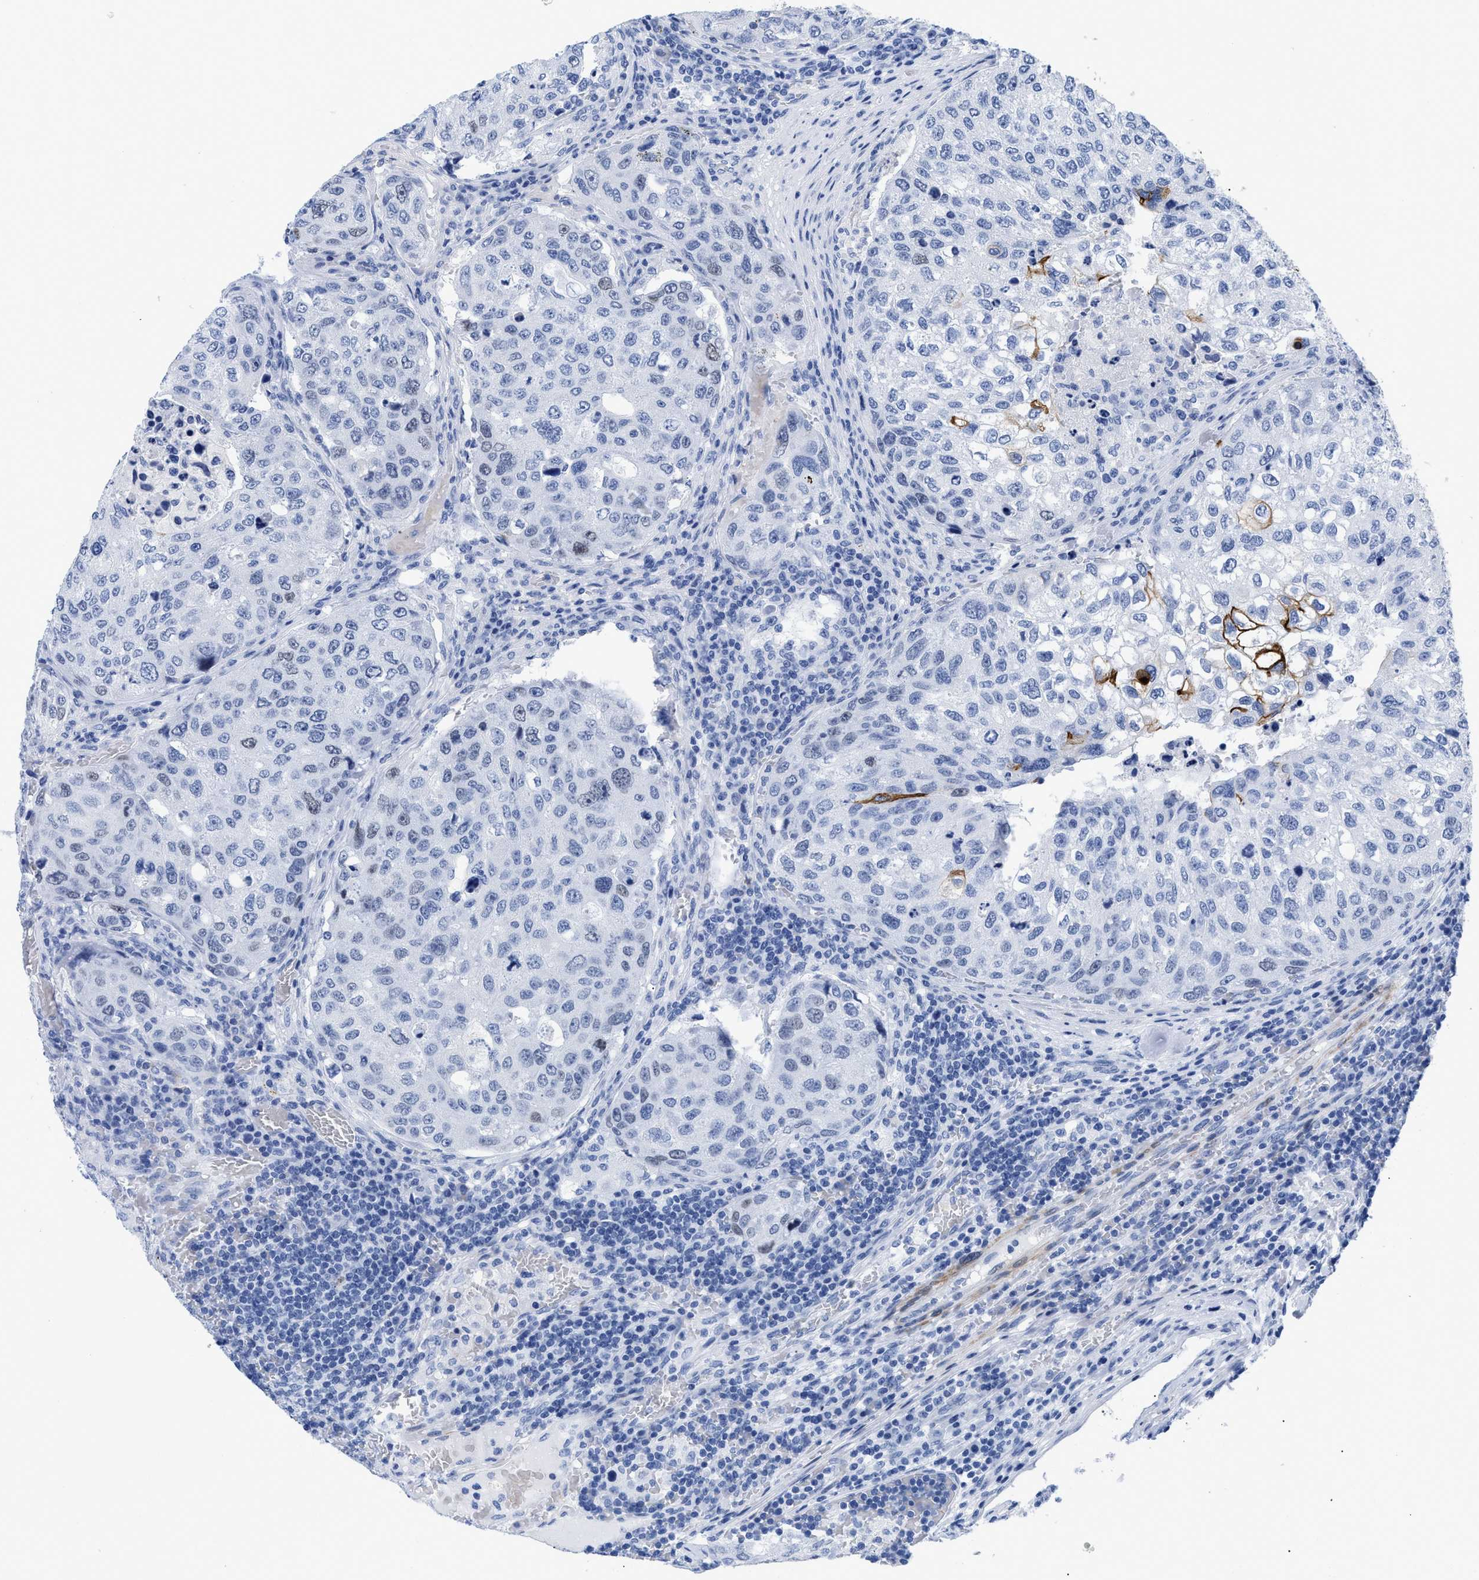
{"staining": {"intensity": "strong", "quantity": "<25%", "location": "cytoplasmic/membranous"}, "tissue": "urothelial cancer", "cell_type": "Tumor cells", "image_type": "cancer", "snomed": [{"axis": "morphology", "description": "Urothelial carcinoma, High grade"}, {"axis": "topography", "description": "Lymph node"}, {"axis": "topography", "description": "Urinary bladder"}], "caption": "Urothelial cancer tissue demonstrates strong cytoplasmic/membranous positivity in approximately <25% of tumor cells (DAB (3,3'-diaminobenzidine) = brown stain, brightfield microscopy at high magnification).", "gene": "DUSP26", "patient": {"sex": "male", "age": 51}}